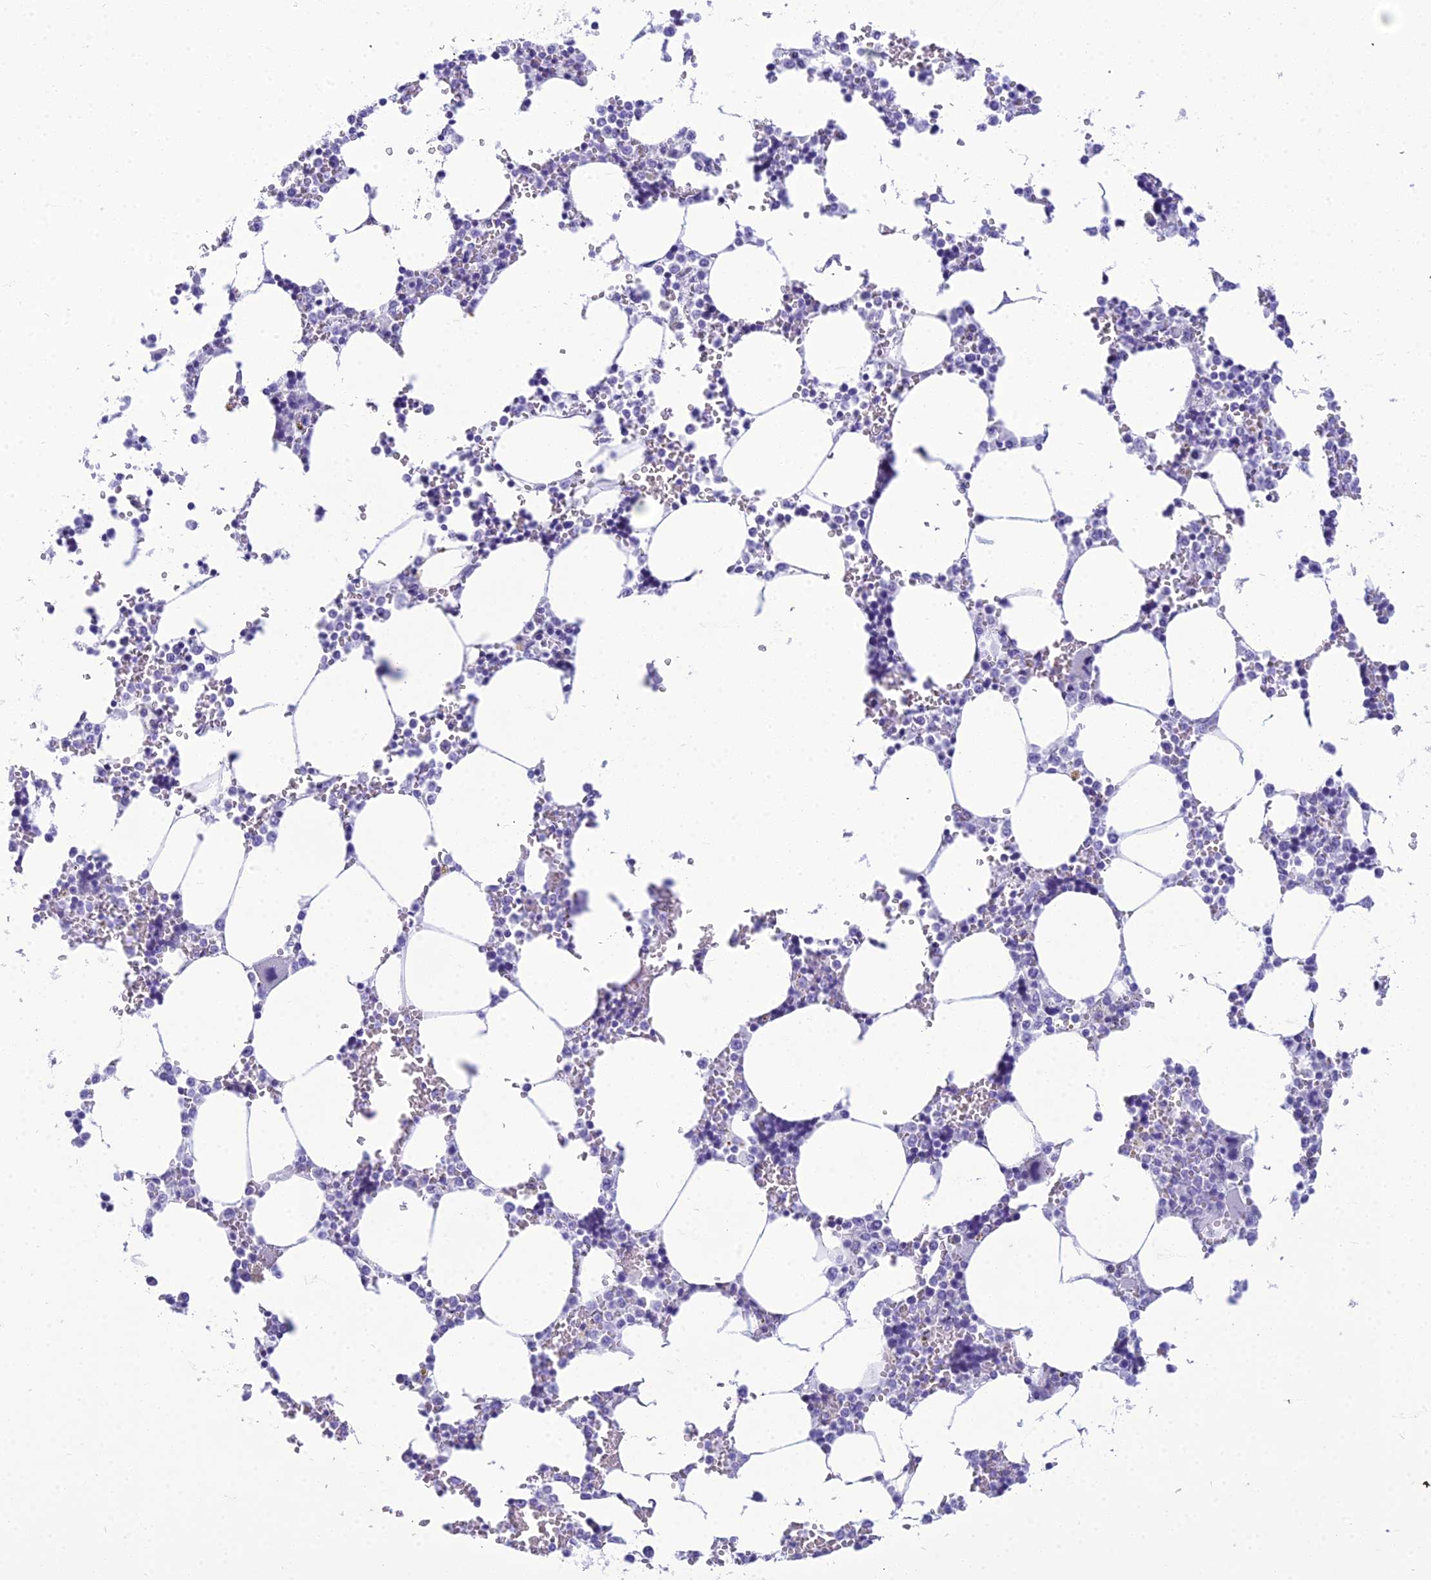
{"staining": {"intensity": "negative", "quantity": "none", "location": "none"}, "tissue": "bone marrow", "cell_type": "Hematopoietic cells", "image_type": "normal", "snomed": [{"axis": "morphology", "description": "Normal tissue, NOS"}, {"axis": "topography", "description": "Bone marrow"}], "caption": "Hematopoietic cells are negative for protein expression in benign human bone marrow. The staining is performed using DAB (3,3'-diaminobenzidine) brown chromogen with nuclei counter-stained in using hematoxylin.", "gene": "ZNF442", "patient": {"sex": "male", "age": 64}}